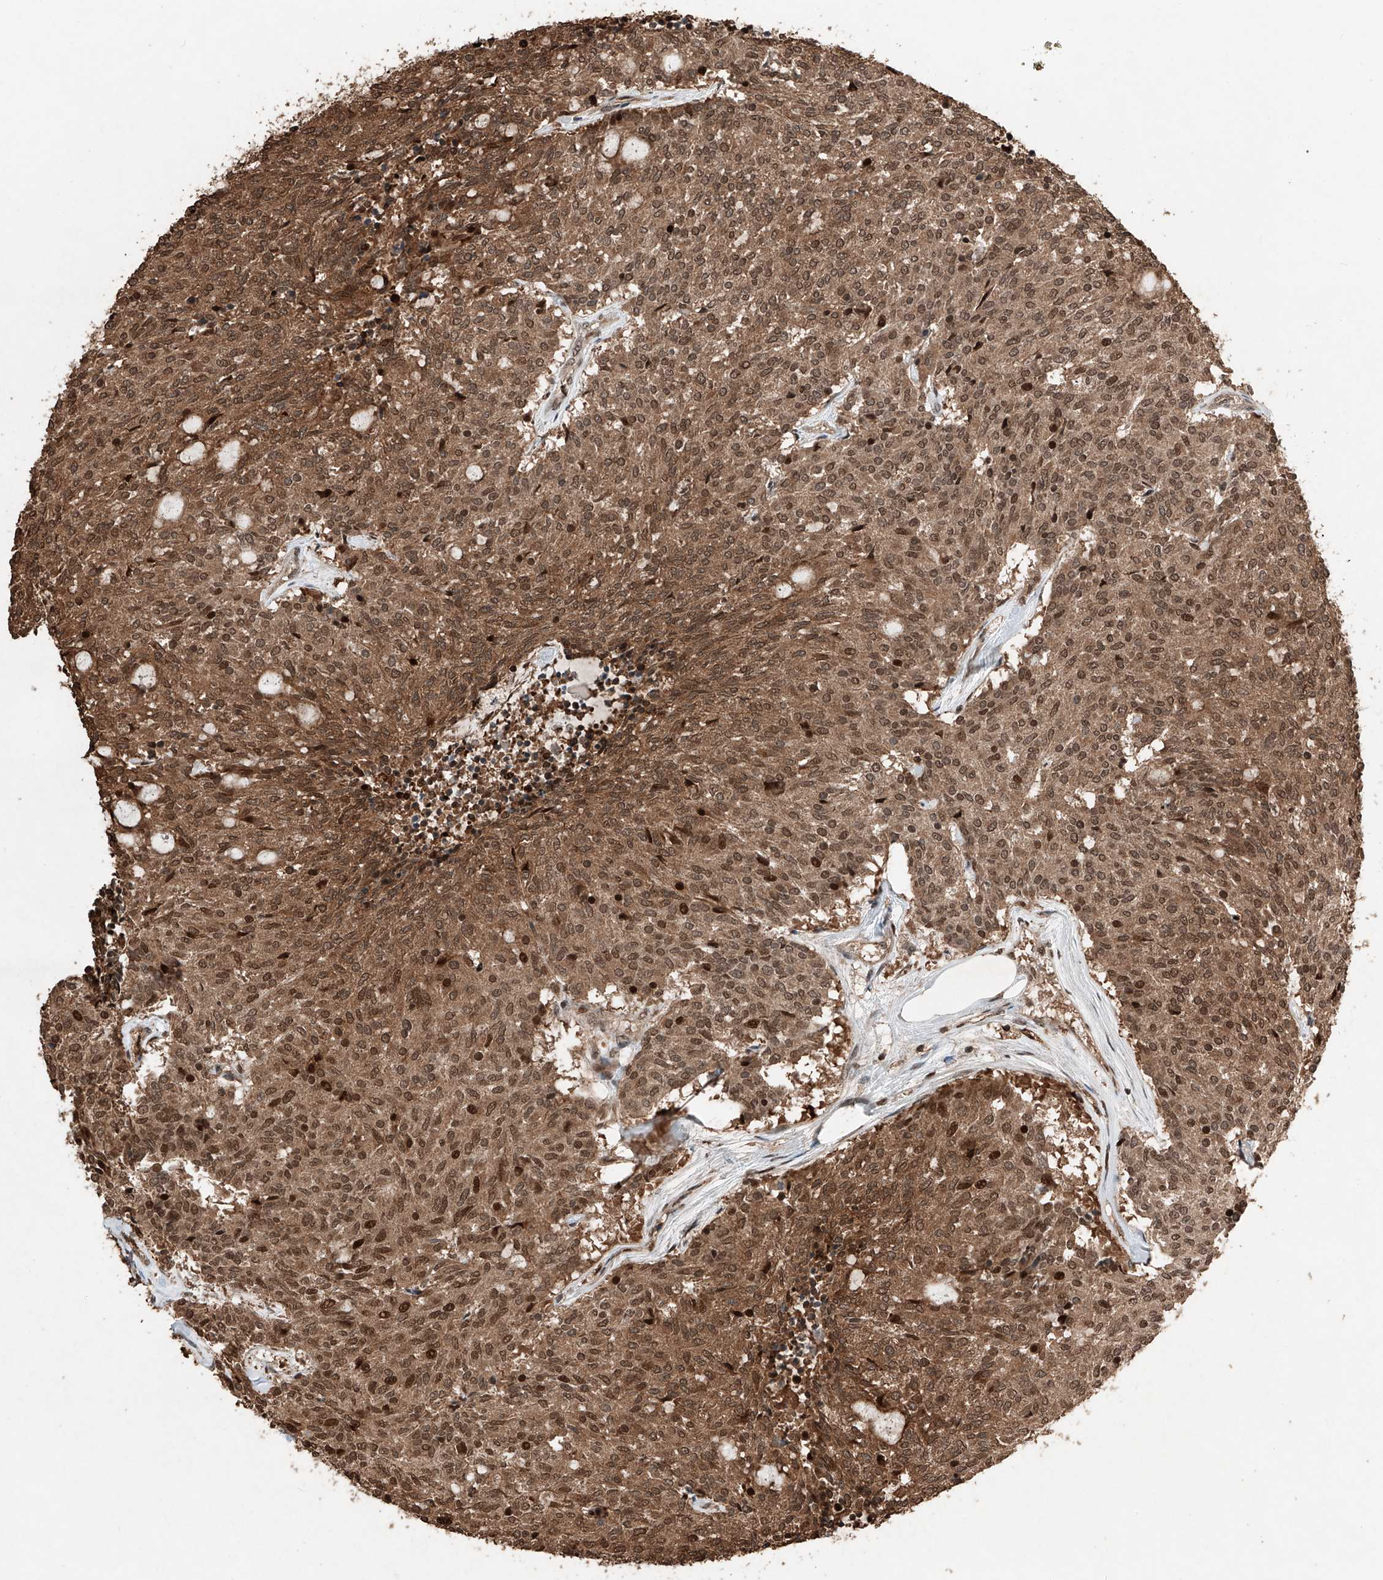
{"staining": {"intensity": "moderate", "quantity": ">75%", "location": "cytoplasmic/membranous,nuclear"}, "tissue": "carcinoid", "cell_type": "Tumor cells", "image_type": "cancer", "snomed": [{"axis": "morphology", "description": "Carcinoid, malignant, NOS"}, {"axis": "topography", "description": "Pancreas"}], "caption": "An image of human carcinoid stained for a protein demonstrates moderate cytoplasmic/membranous and nuclear brown staining in tumor cells. (Brightfield microscopy of DAB IHC at high magnification).", "gene": "RMND1", "patient": {"sex": "female", "age": 54}}